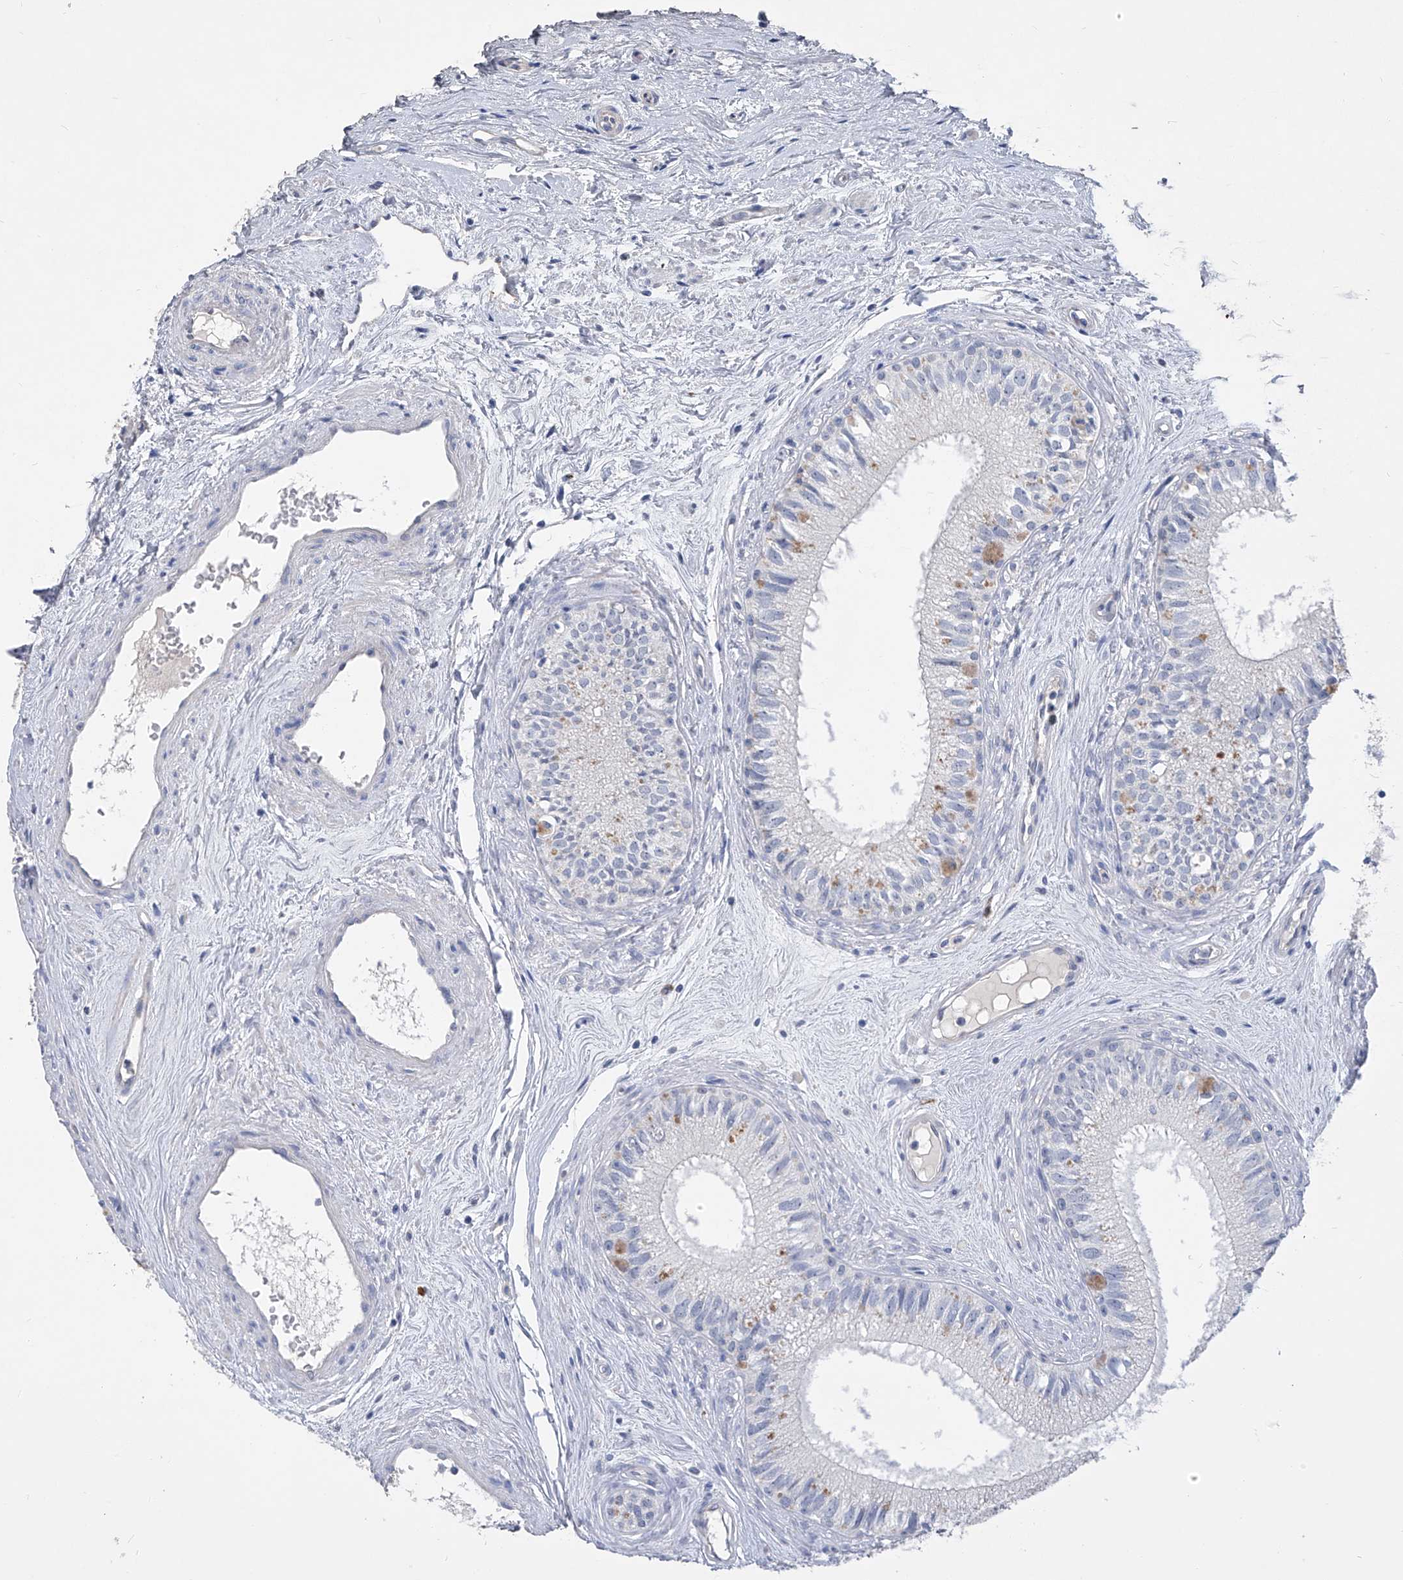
{"staining": {"intensity": "negative", "quantity": "none", "location": "none"}, "tissue": "epididymis", "cell_type": "Glandular cells", "image_type": "normal", "snomed": [{"axis": "morphology", "description": "Normal tissue, NOS"}, {"axis": "topography", "description": "Epididymis"}], "caption": "Immunohistochemistry of benign human epididymis shows no staining in glandular cells.", "gene": "ADRA1A", "patient": {"sex": "male", "age": 71}}